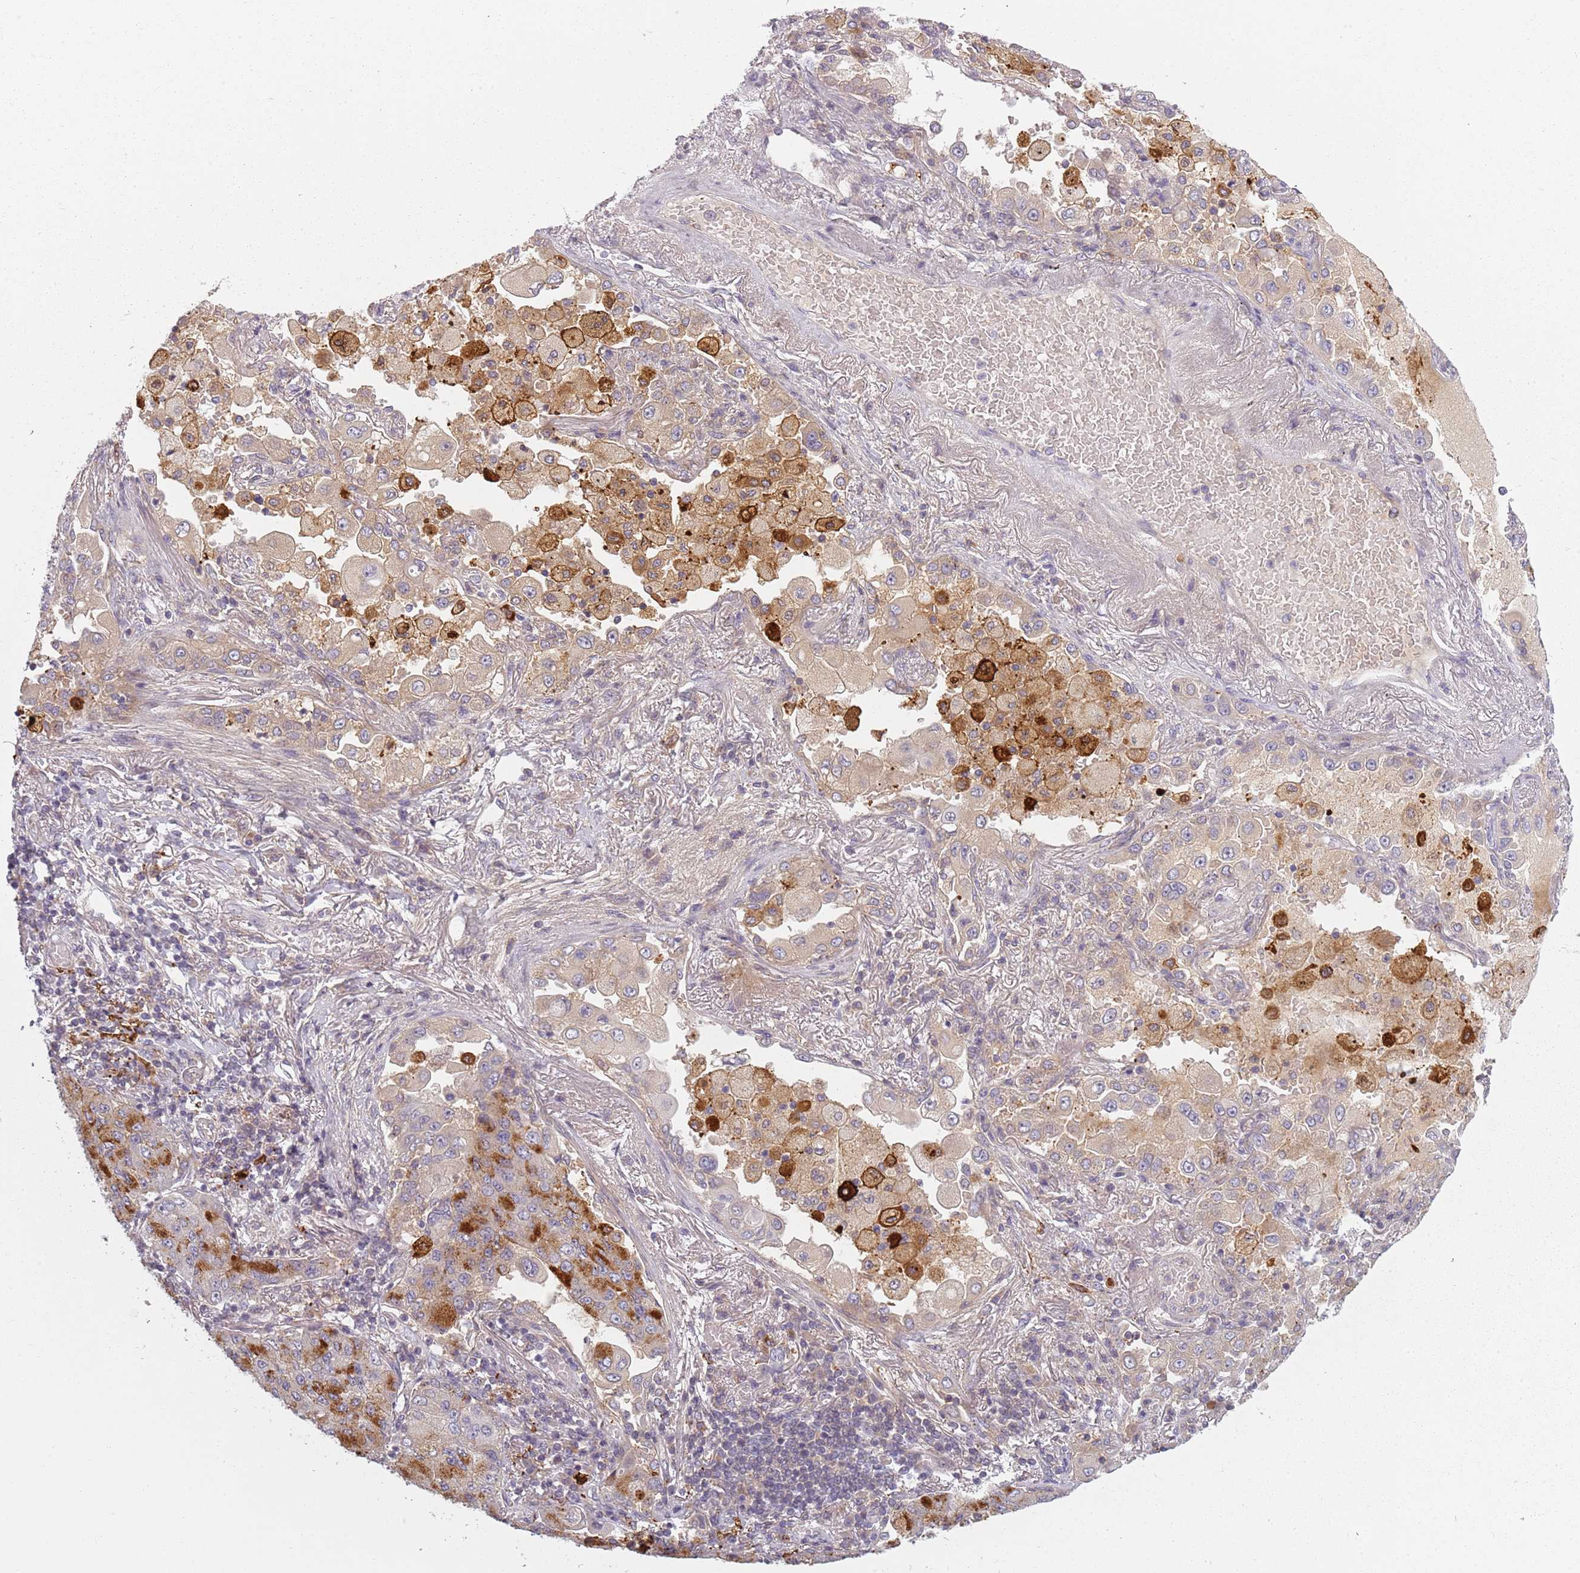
{"staining": {"intensity": "moderate", "quantity": "<25%", "location": "cytoplasmic/membranous"}, "tissue": "lung cancer", "cell_type": "Tumor cells", "image_type": "cancer", "snomed": [{"axis": "morphology", "description": "Squamous cell carcinoma, NOS"}, {"axis": "topography", "description": "Lung"}], "caption": "A brown stain labels moderate cytoplasmic/membranous expression of a protein in lung cancer (squamous cell carcinoma) tumor cells.", "gene": "CC2D2B", "patient": {"sex": "male", "age": 74}}